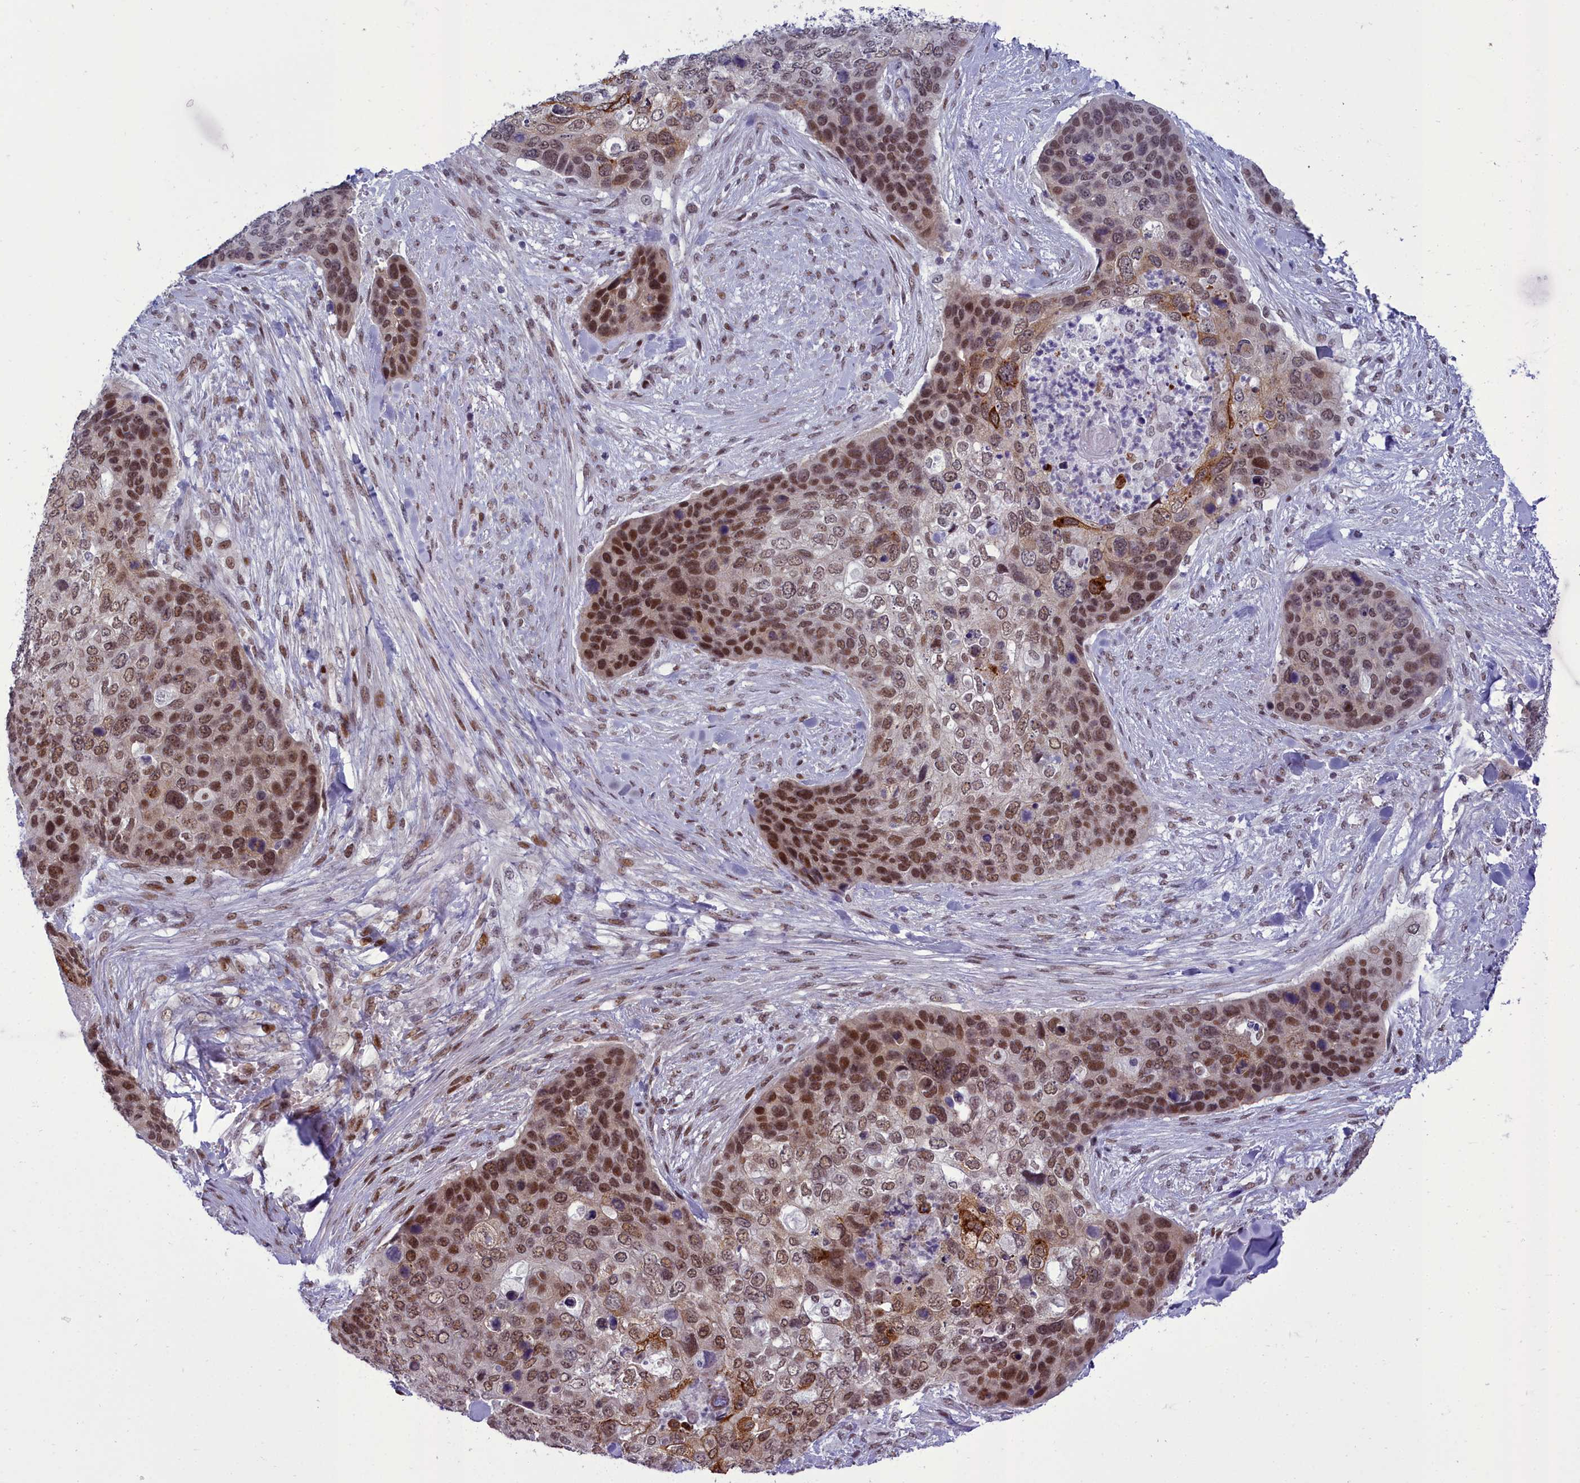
{"staining": {"intensity": "strong", "quantity": "25%-75%", "location": "nuclear"}, "tissue": "skin cancer", "cell_type": "Tumor cells", "image_type": "cancer", "snomed": [{"axis": "morphology", "description": "Basal cell carcinoma"}, {"axis": "topography", "description": "Skin"}], "caption": "Basal cell carcinoma (skin) stained with DAB immunohistochemistry (IHC) shows high levels of strong nuclear staining in approximately 25%-75% of tumor cells.", "gene": "CEACAM19", "patient": {"sex": "female", "age": 74}}